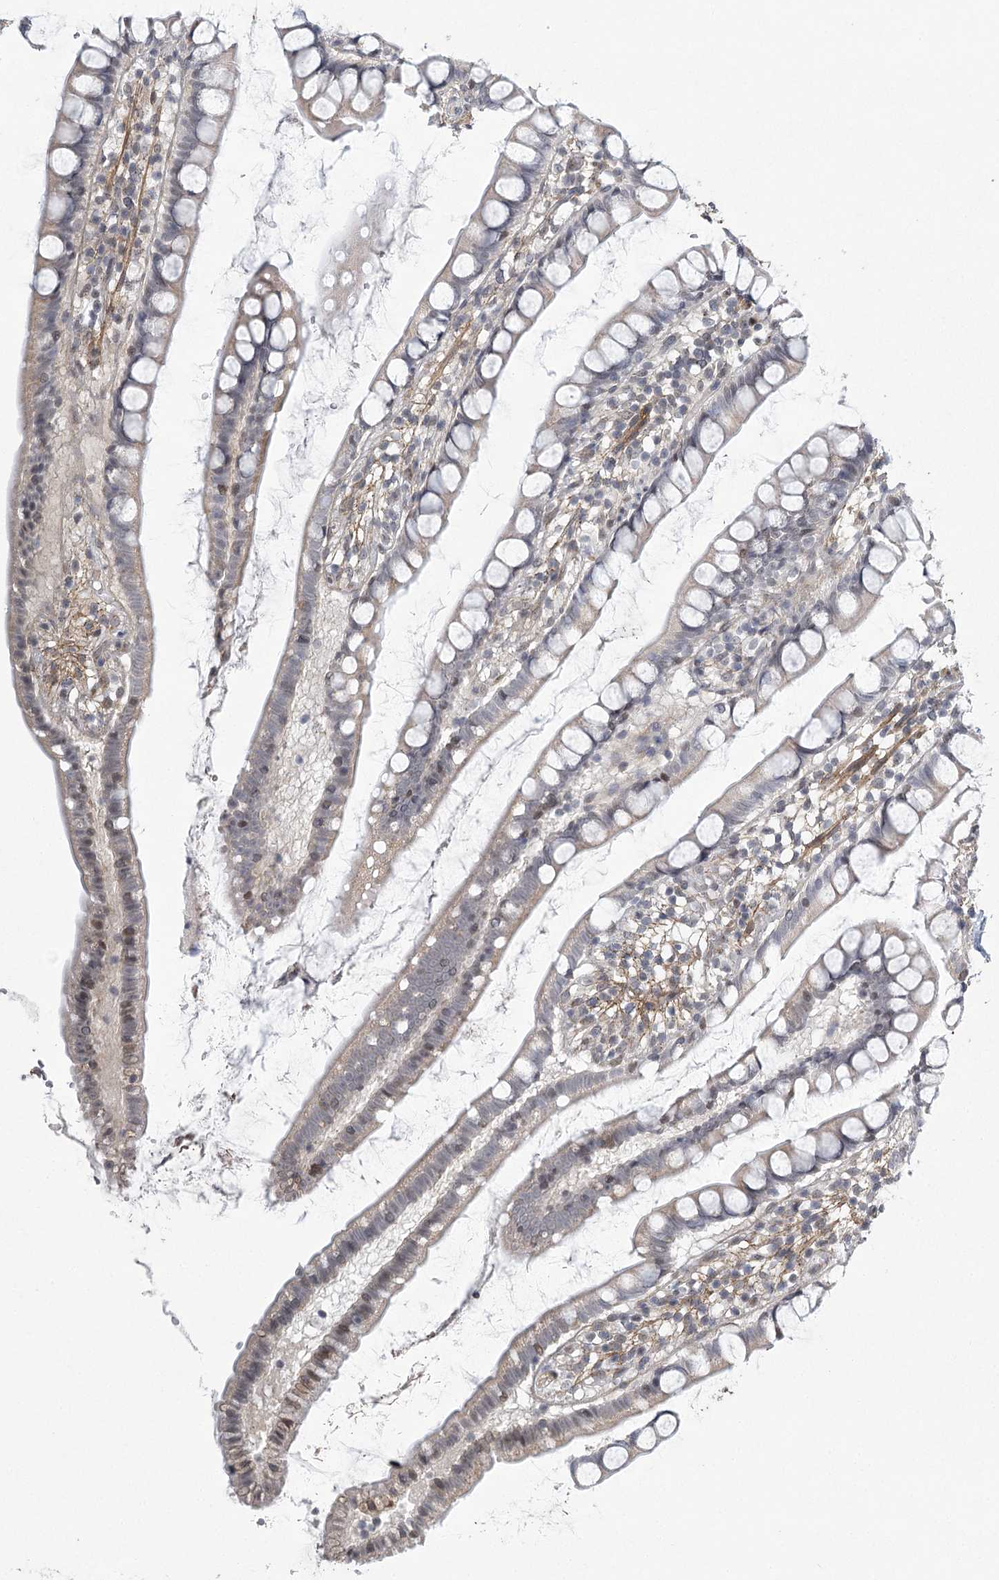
{"staining": {"intensity": "weak", "quantity": "<25%", "location": "cytoplasmic/membranous,nuclear"}, "tissue": "small intestine", "cell_type": "Glandular cells", "image_type": "normal", "snomed": [{"axis": "morphology", "description": "Normal tissue, NOS"}, {"axis": "topography", "description": "Small intestine"}], "caption": "The histopathology image displays no significant expression in glandular cells of small intestine. (DAB IHC with hematoxylin counter stain).", "gene": "MED28", "patient": {"sex": "female", "age": 84}}